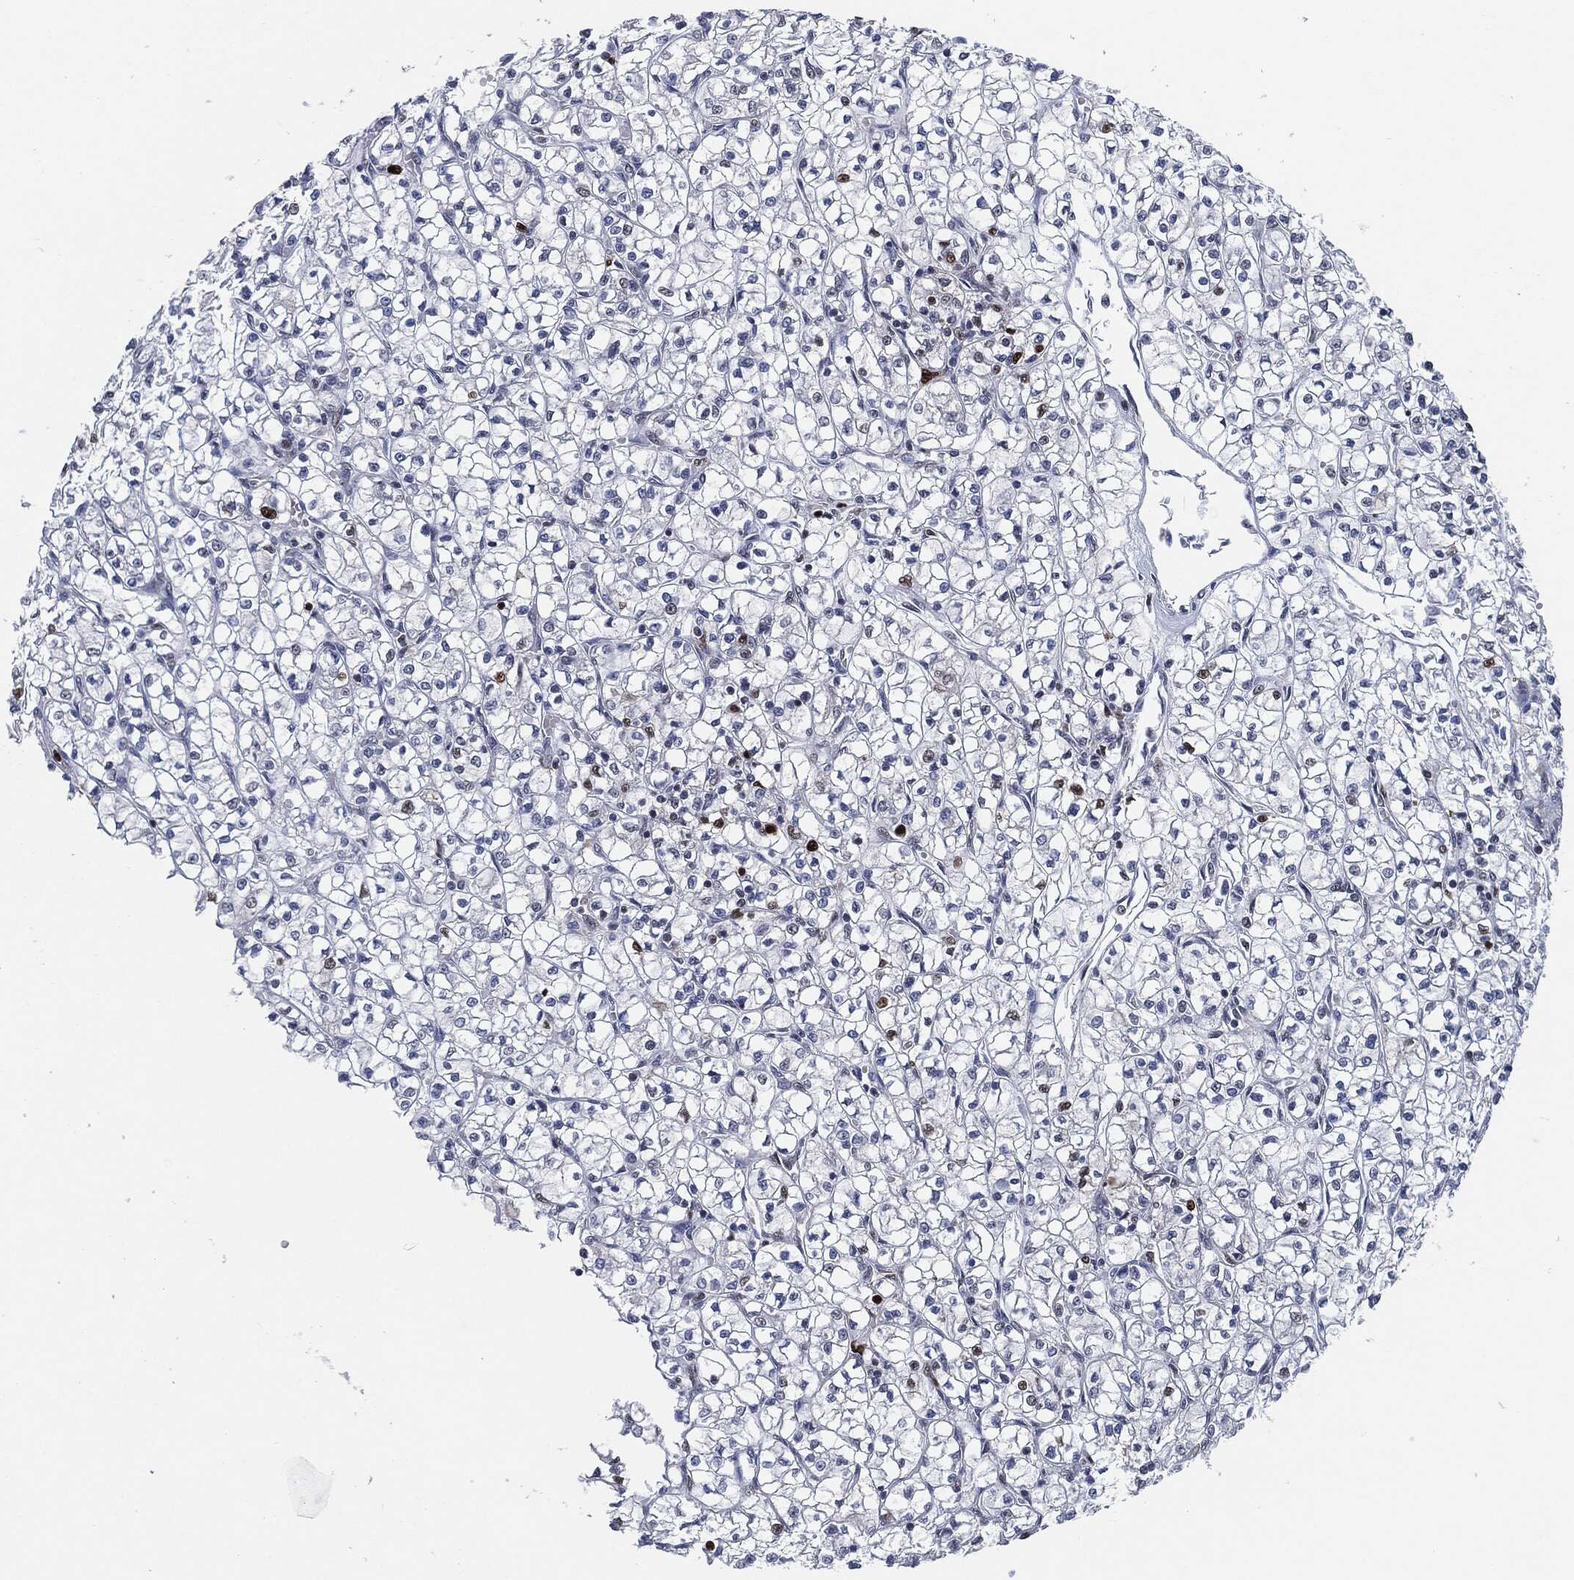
{"staining": {"intensity": "strong", "quantity": "<25%", "location": "nuclear"}, "tissue": "renal cancer", "cell_type": "Tumor cells", "image_type": "cancer", "snomed": [{"axis": "morphology", "description": "Adenocarcinoma, NOS"}, {"axis": "topography", "description": "Kidney"}], "caption": "IHC of human renal cancer reveals medium levels of strong nuclear expression in about <25% of tumor cells.", "gene": "PCNA", "patient": {"sex": "female", "age": 64}}